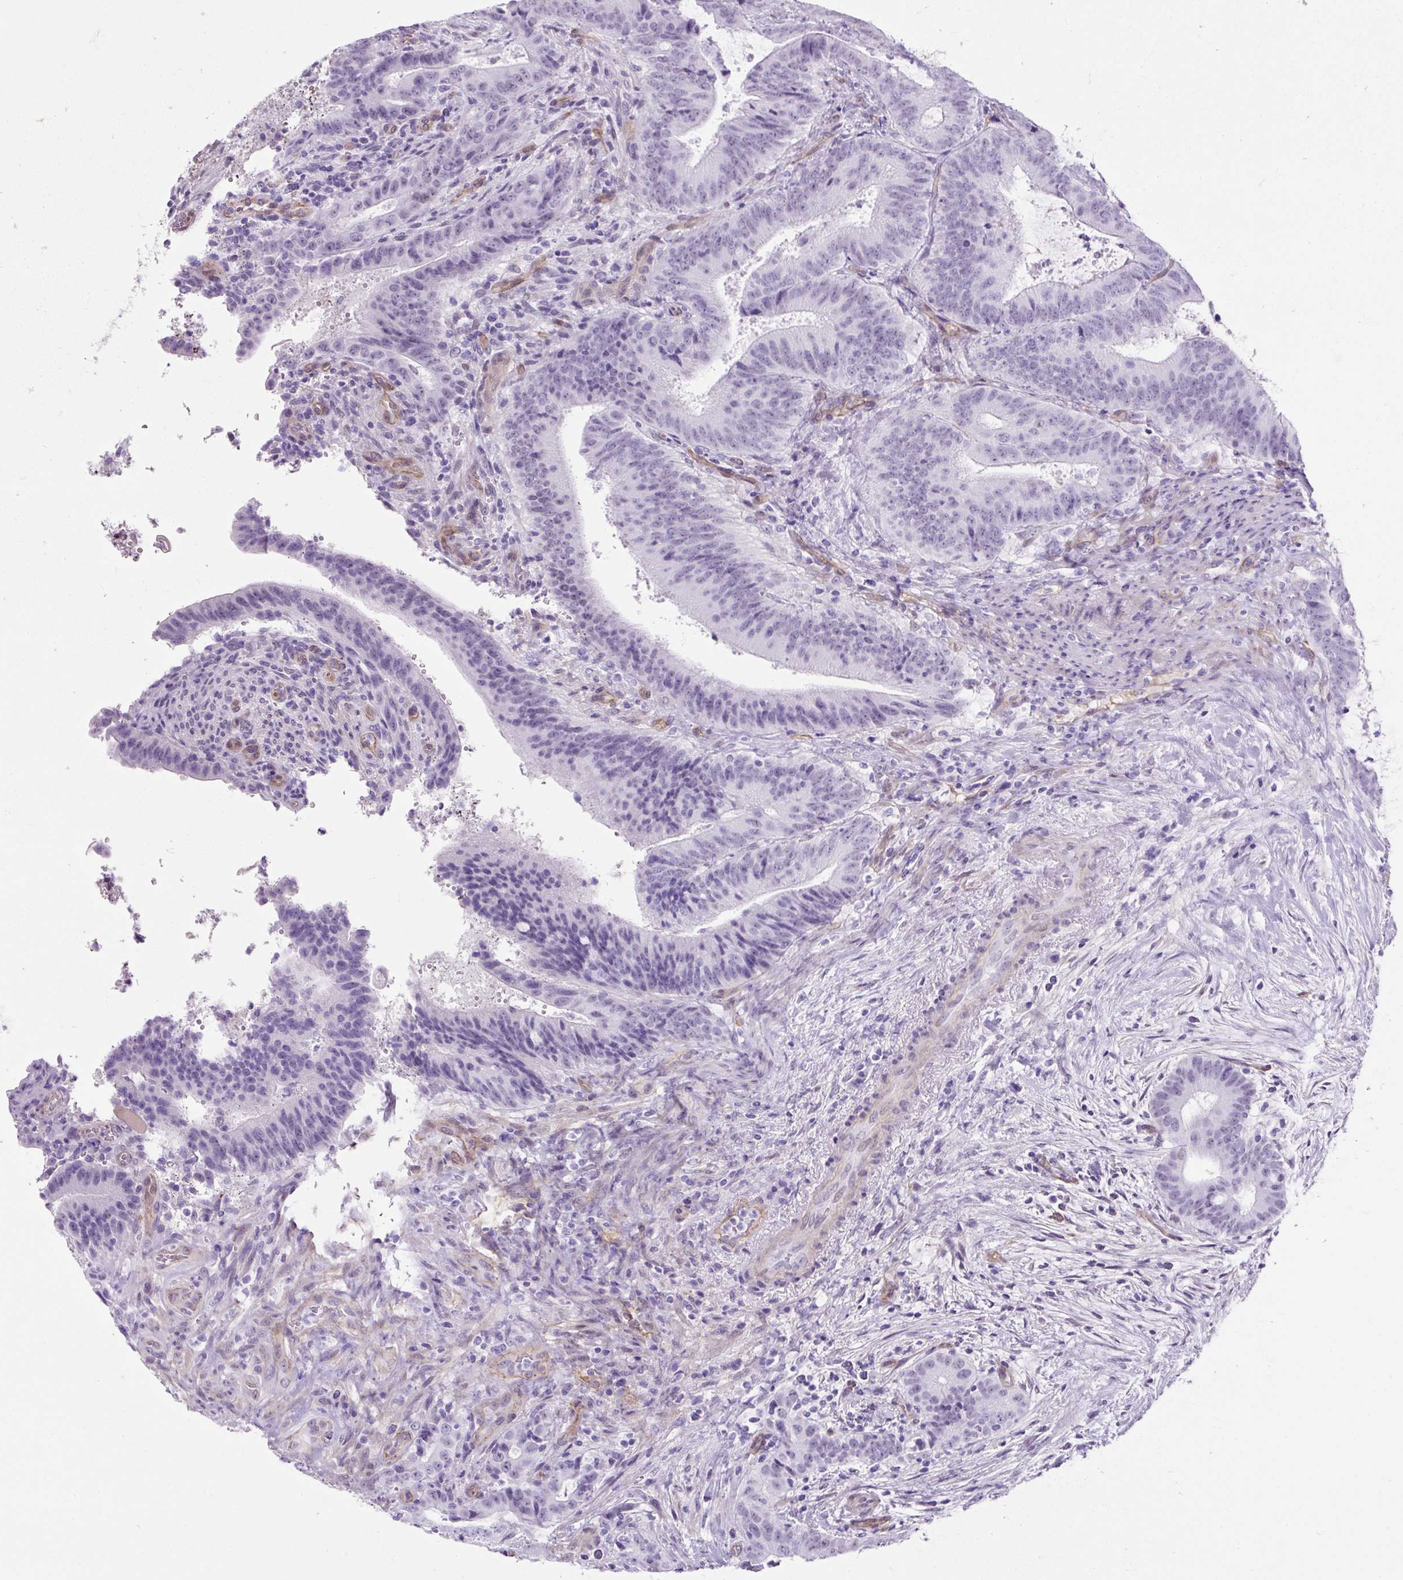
{"staining": {"intensity": "negative", "quantity": "none", "location": "none"}, "tissue": "colorectal cancer", "cell_type": "Tumor cells", "image_type": "cancer", "snomed": [{"axis": "morphology", "description": "Adenocarcinoma, NOS"}, {"axis": "topography", "description": "Colon"}], "caption": "Tumor cells are negative for protein expression in human colorectal cancer.", "gene": "KRT12", "patient": {"sex": "female", "age": 43}}